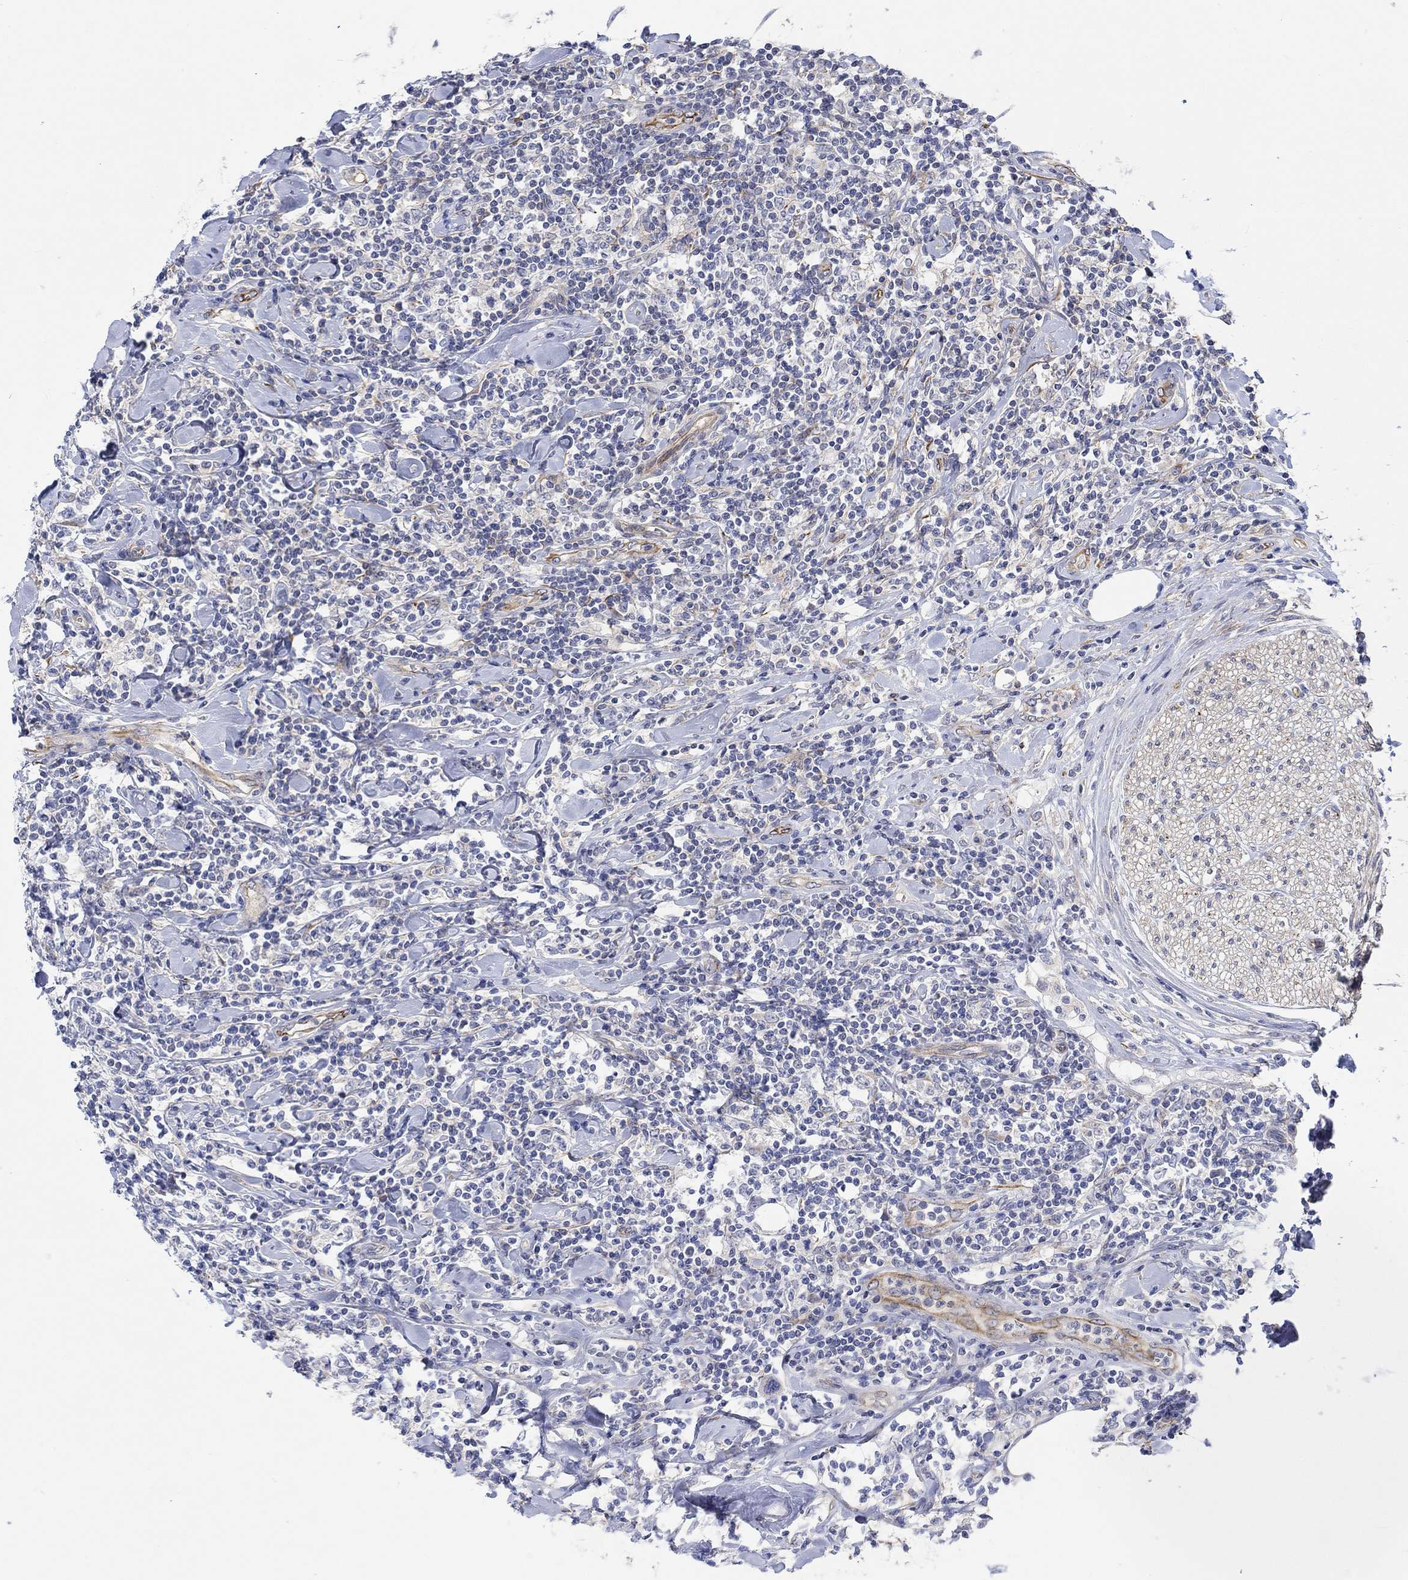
{"staining": {"intensity": "negative", "quantity": "none", "location": "none"}, "tissue": "lymphoma", "cell_type": "Tumor cells", "image_type": "cancer", "snomed": [{"axis": "morphology", "description": "Malignant lymphoma, non-Hodgkin's type, High grade"}, {"axis": "topography", "description": "Lymph node"}], "caption": "IHC histopathology image of human lymphoma stained for a protein (brown), which exhibits no positivity in tumor cells.", "gene": "CAMK1D", "patient": {"sex": "female", "age": 84}}